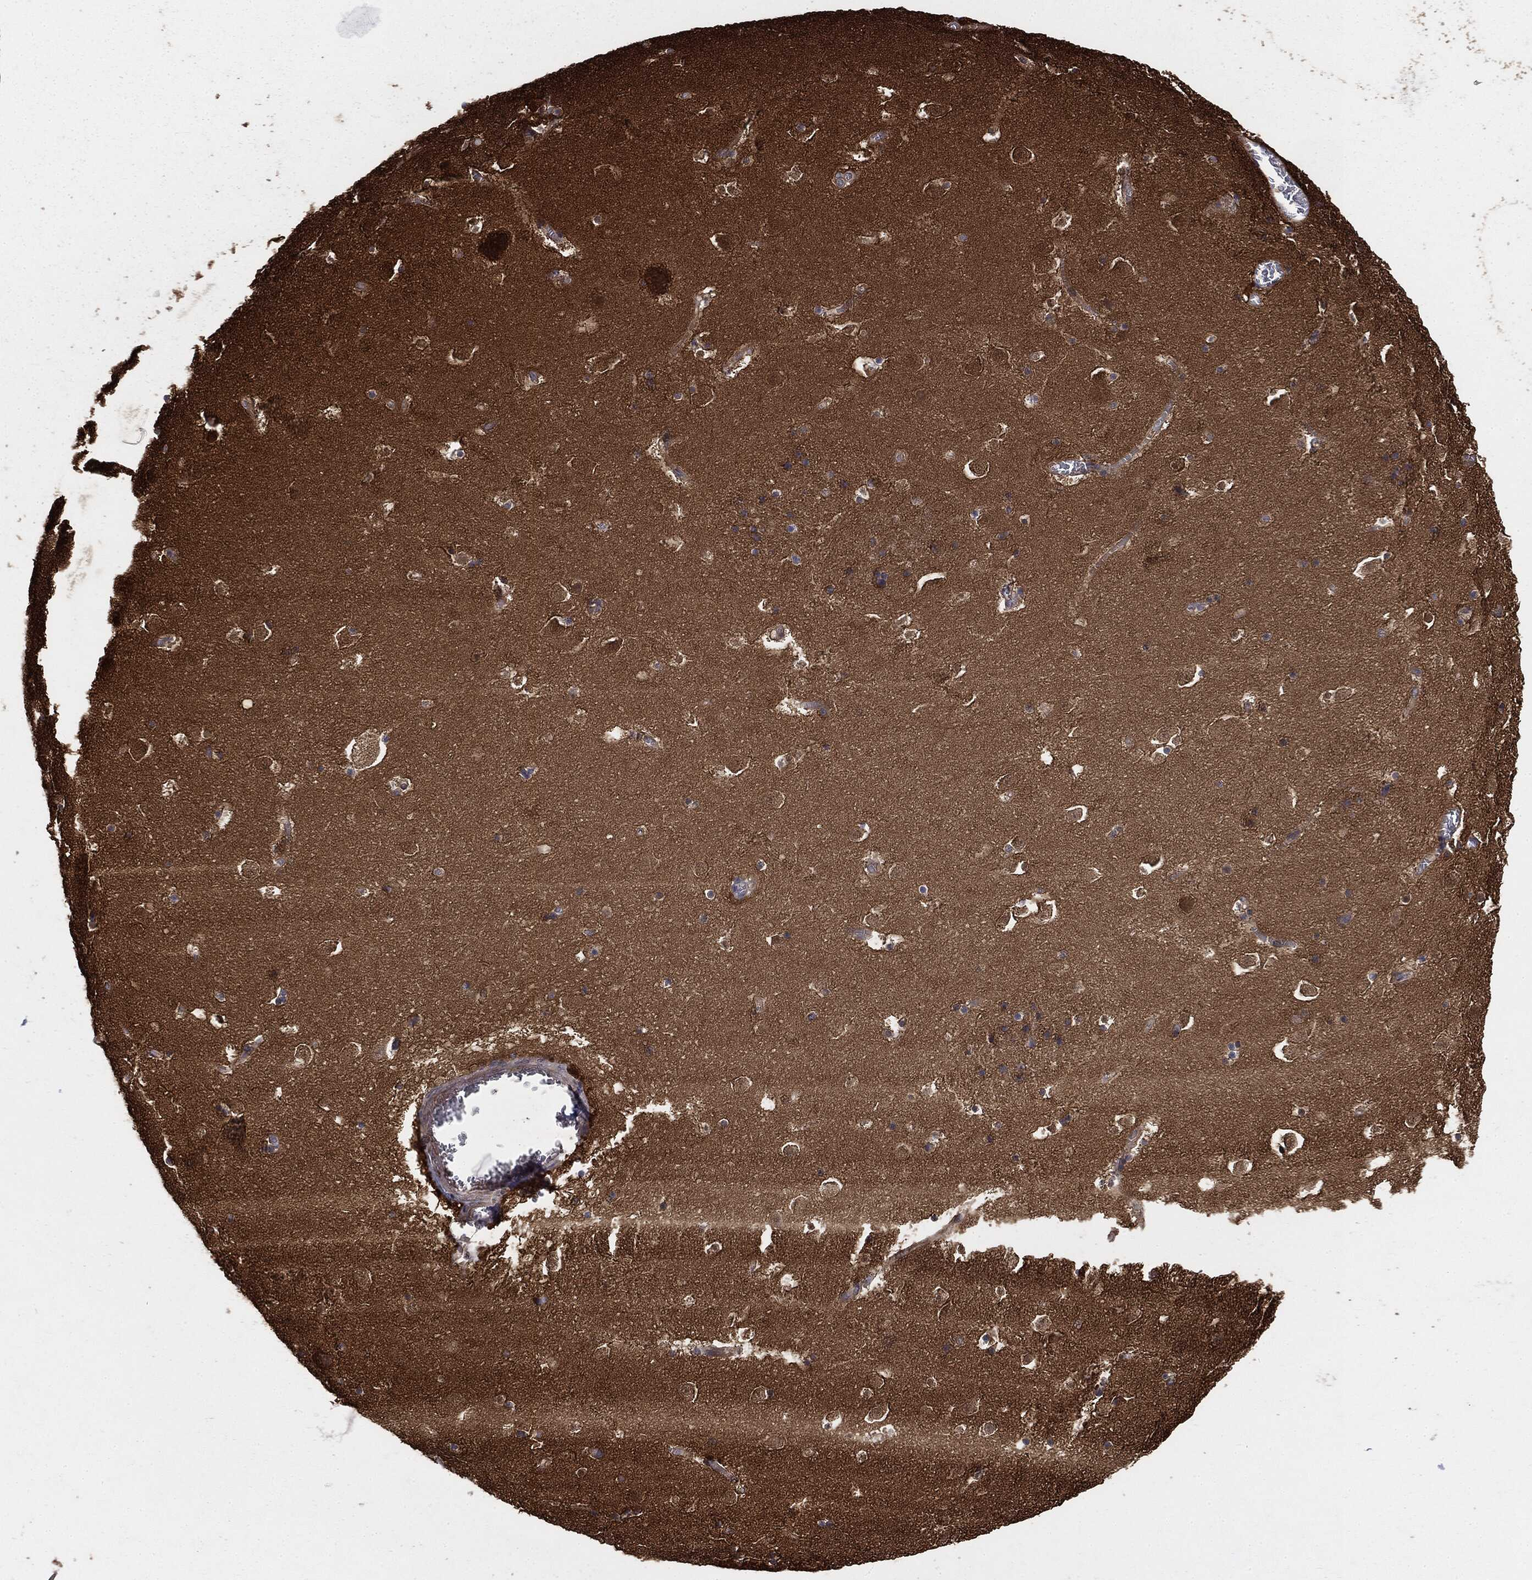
{"staining": {"intensity": "negative", "quantity": "none", "location": "none"}, "tissue": "caudate", "cell_type": "Glial cells", "image_type": "normal", "snomed": [{"axis": "morphology", "description": "Normal tissue, NOS"}, {"axis": "topography", "description": "Lateral ventricle wall"}], "caption": "Benign caudate was stained to show a protein in brown. There is no significant expression in glial cells. (Stains: DAB (3,3'-diaminobenzidine) immunohistochemistry (IHC) with hematoxylin counter stain, Microscopy: brightfield microscopy at high magnification).", "gene": "GNB5", "patient": {"sex": "female", "age": 42}}